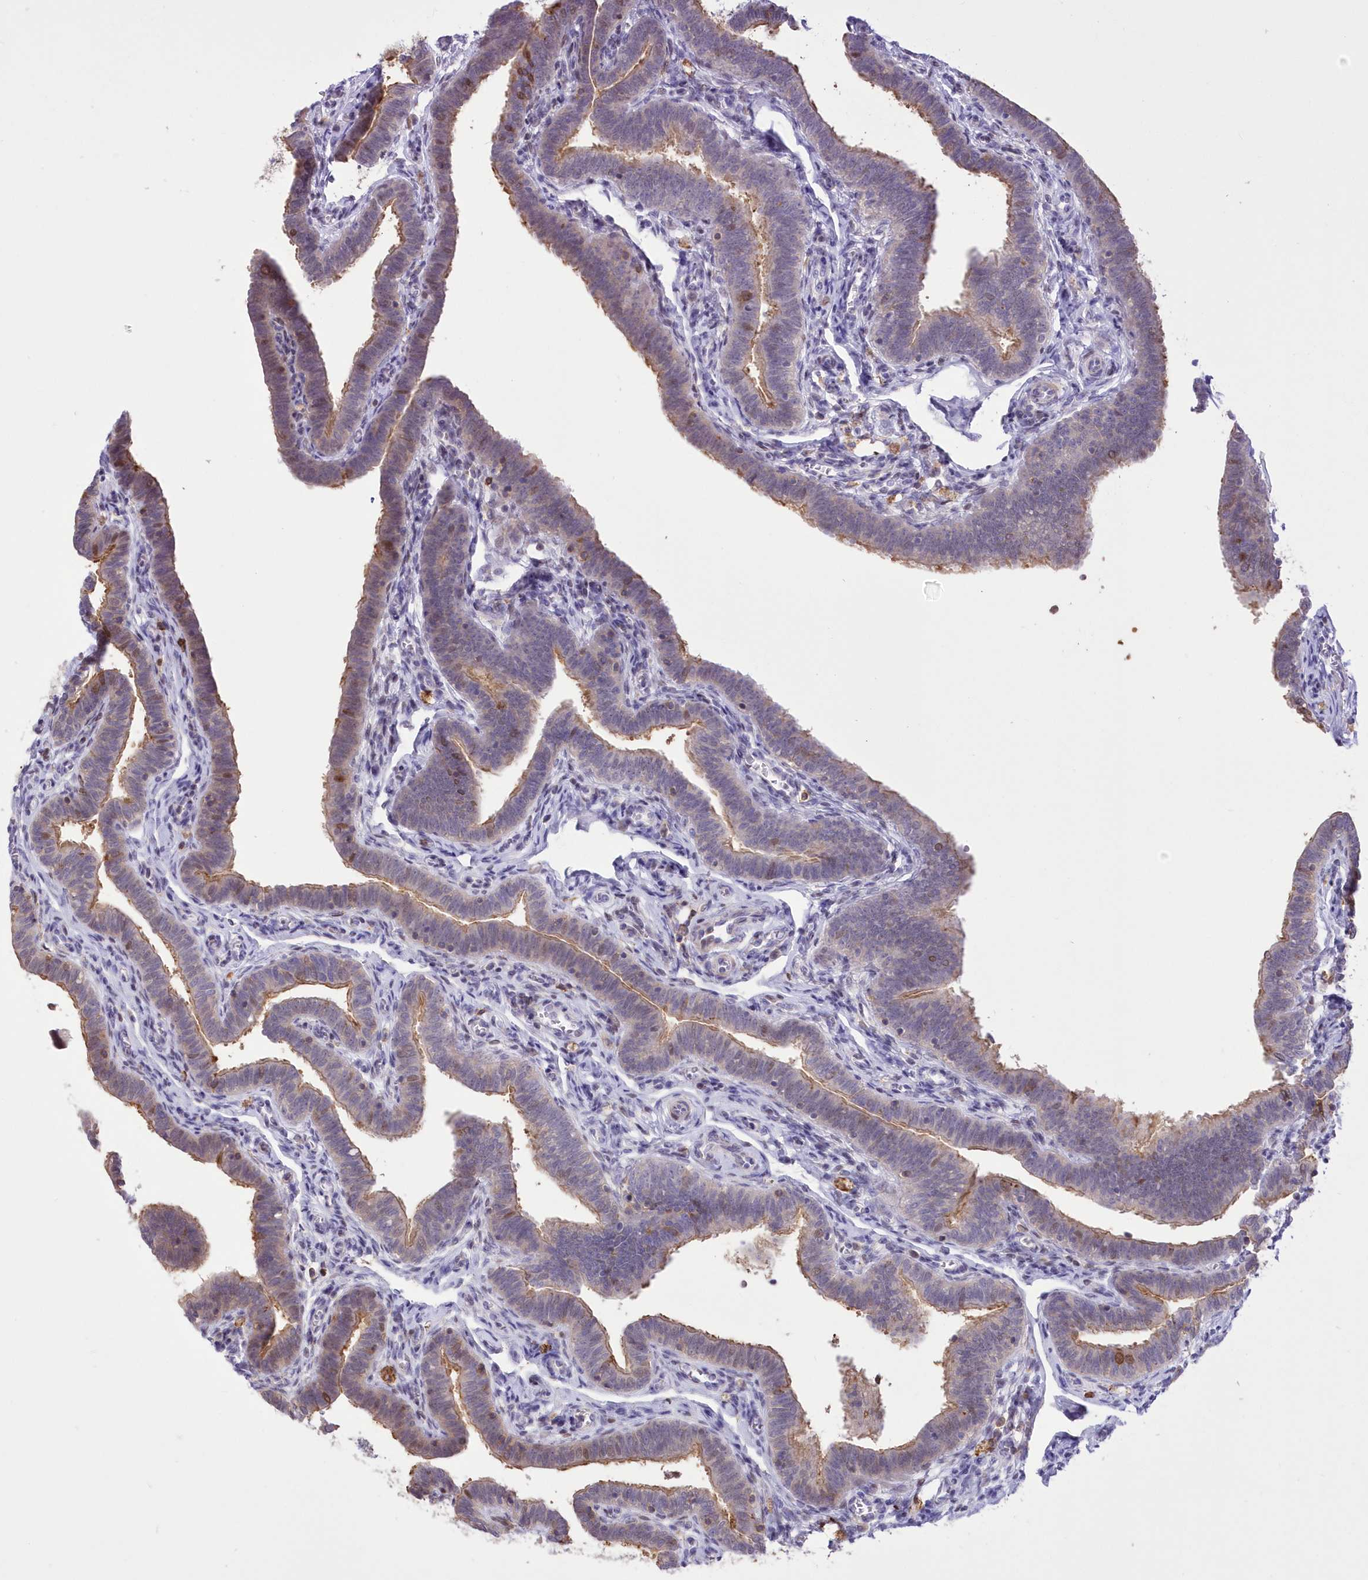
{"staining": {"intensity": "moderate", "quantity": "25%-75%", "location": "cytoplasmic/membranous"}, "tissue": "fallopian tube", "cell_type": "Glandular cells", "image_type": "normal", "snomed": [{"axis": "morphology", "description": "Normal tissue, NOS"}, {"axis": "topography", "description": "Fallopian tube"}], "caption": "An IHC image of unremarkable tissue is shown. Protein staining in brown highlights moderate cytoplasmic/membranous positivity in fallopian tube within glandular cells.", "gene": "RNPEPL1", "patient": {"sex": "female", "age": 36}}